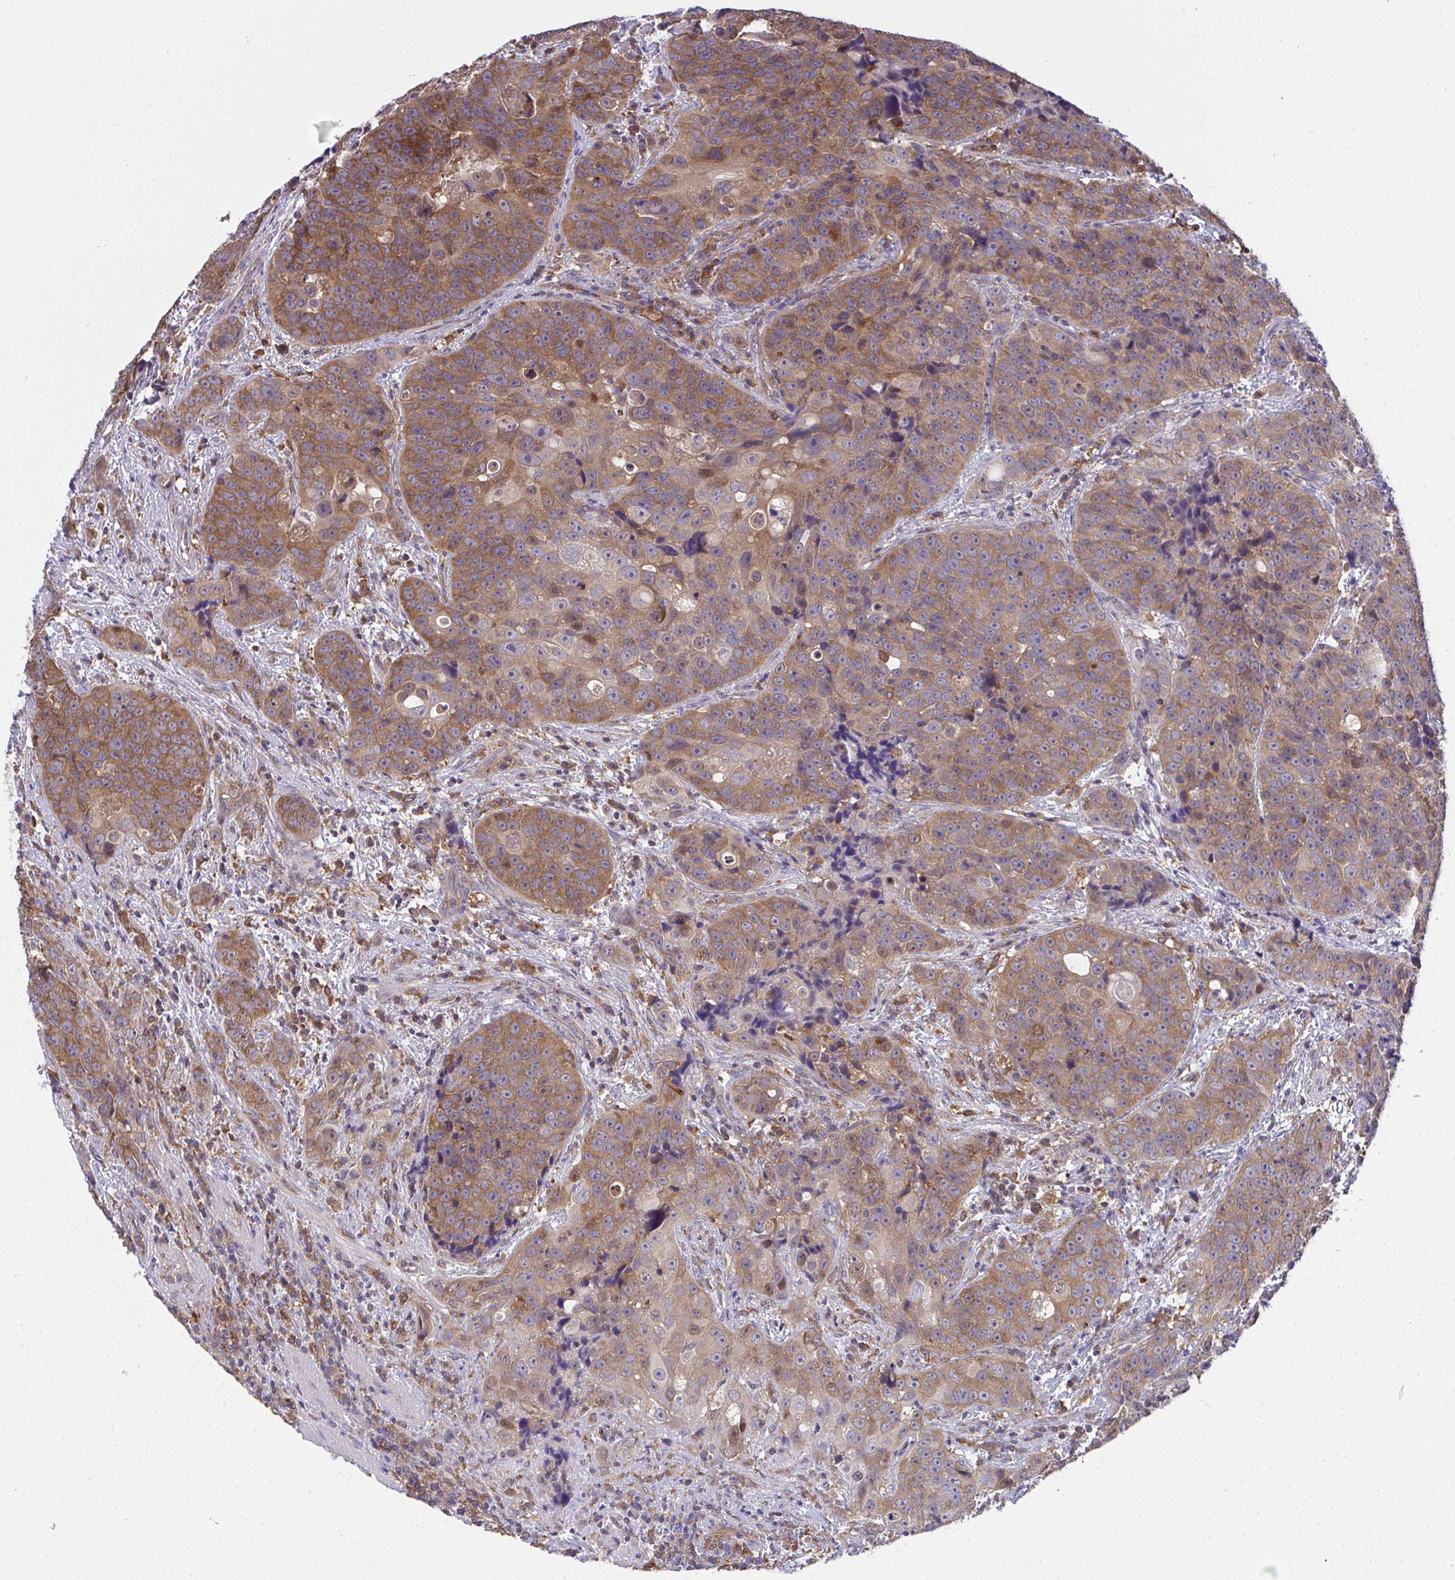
{"staining": {"intensity": "moderate", "quantity": ">75%", "location": "cytoplasmic/membranous"}, "tissue": "urothelial cancer", "cell_type": "Tumor cells", "image_type": "cancer", "snomed": [{"axis": "morphology", "description": "Urothelial carcinoma, NOS"}, {"axis": "topography", "description": "Urinary bladder"}], "caption": "Urothelial cancer tissue displays moderate cytoplasmic/membranous expression in about >75% of tumor cells Using DAB (brown) and hematoxylin (blue) stains, captured at high magnification using brightfield microscopy.", "gene": "ALDH16A1", "patient": {"sex": "male", "age": 52}}